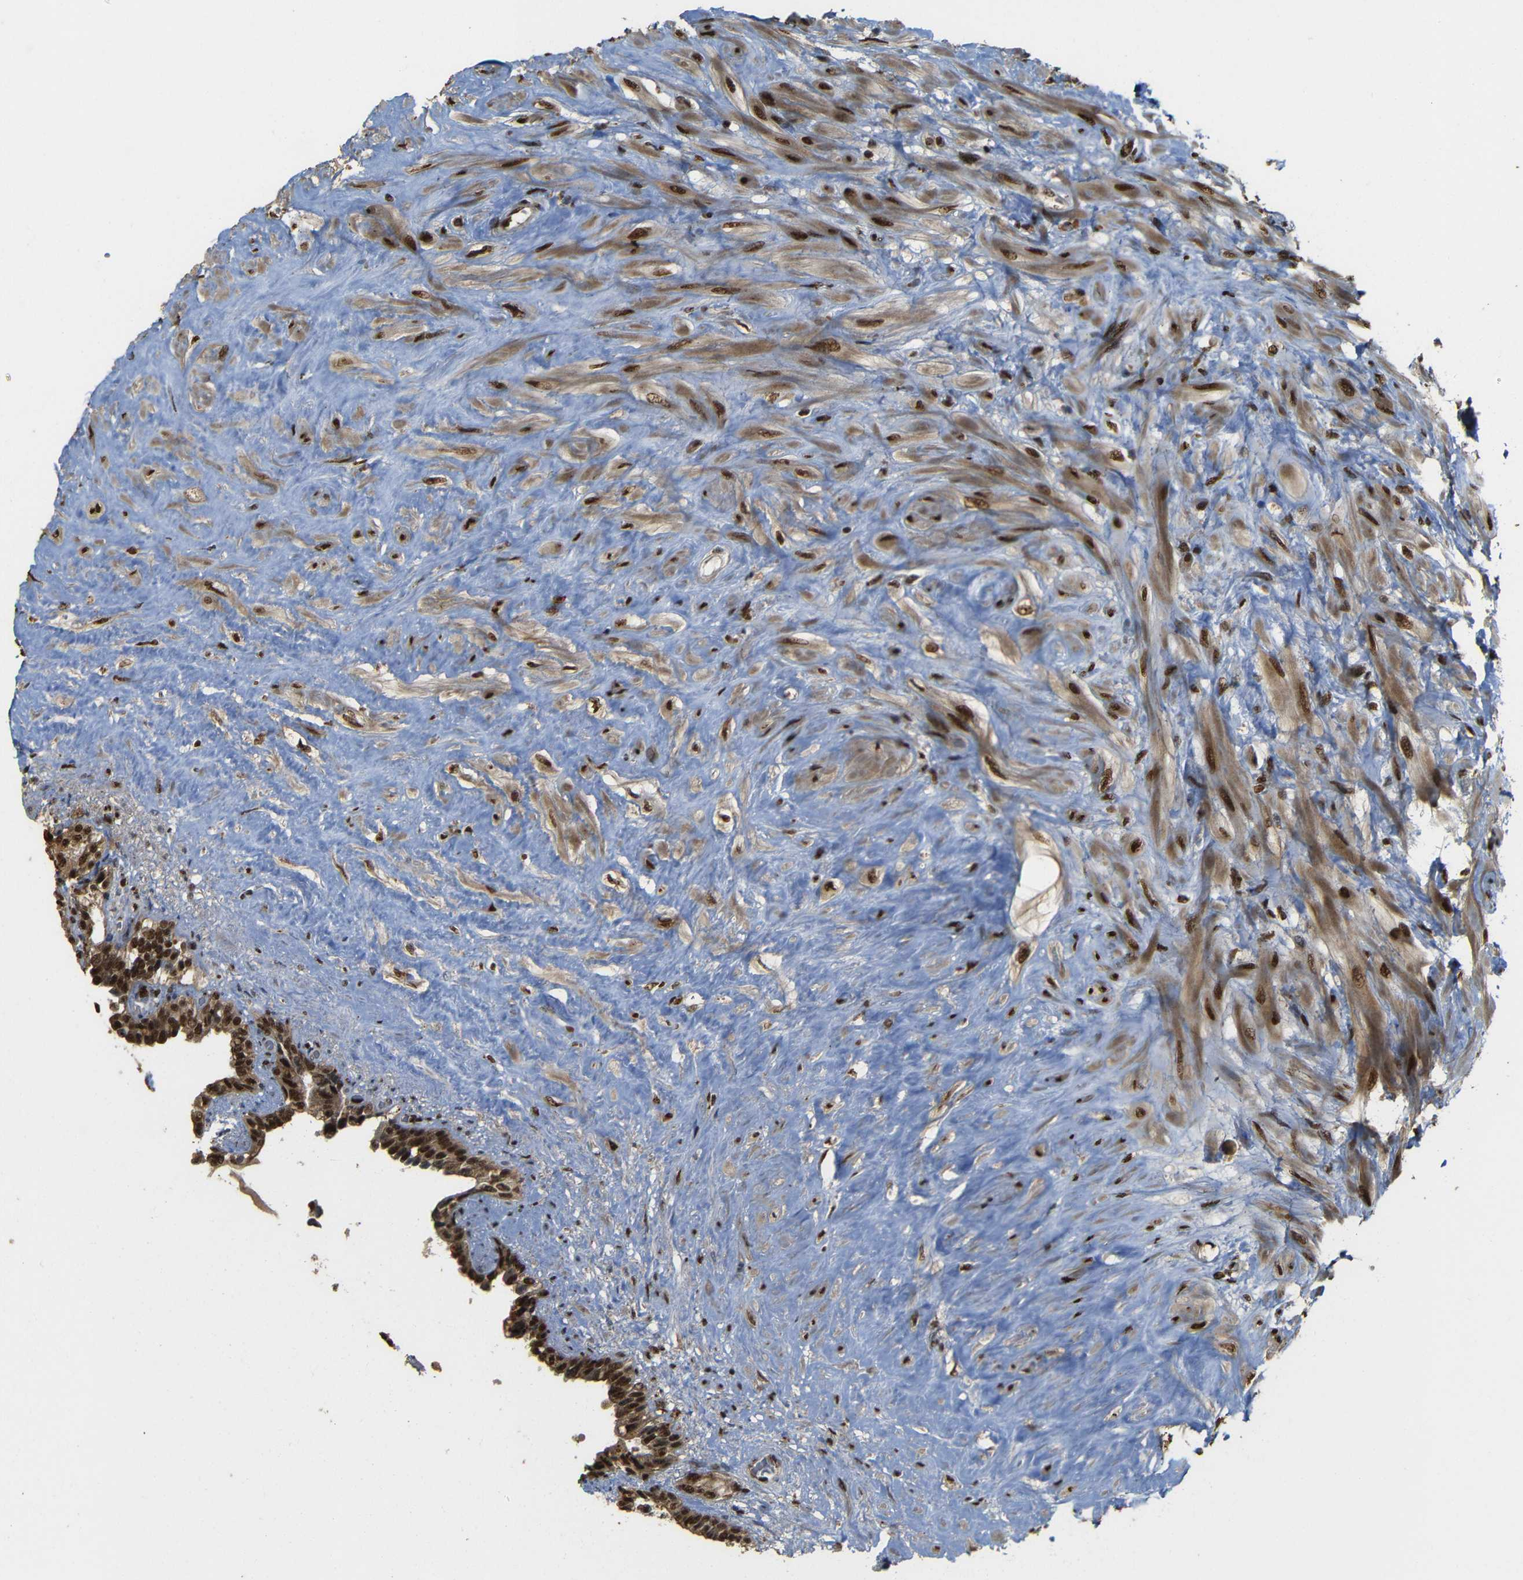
{"staining": {"intensity": "strong", "quantity": ">75%", "location": "cytoplasmic/membranous,nuclear"}, "tissue": "seminal vesicle", "cell_type": "Glandular cells", "image_type": "normal", "snomed": [{"axis": "morphology", "description": "Normal tissue, NOS"}, {"axis": "topography", "description": "Seminal veicle"}], "caption": "A histopathology image of human seminal vesicle stained for a protein shows strong cytoplasmic/membranous,nuclear brown staining in glandular cells.", "gene": "TCF7L2", "patient": {"sex": "male", "age": 63}}